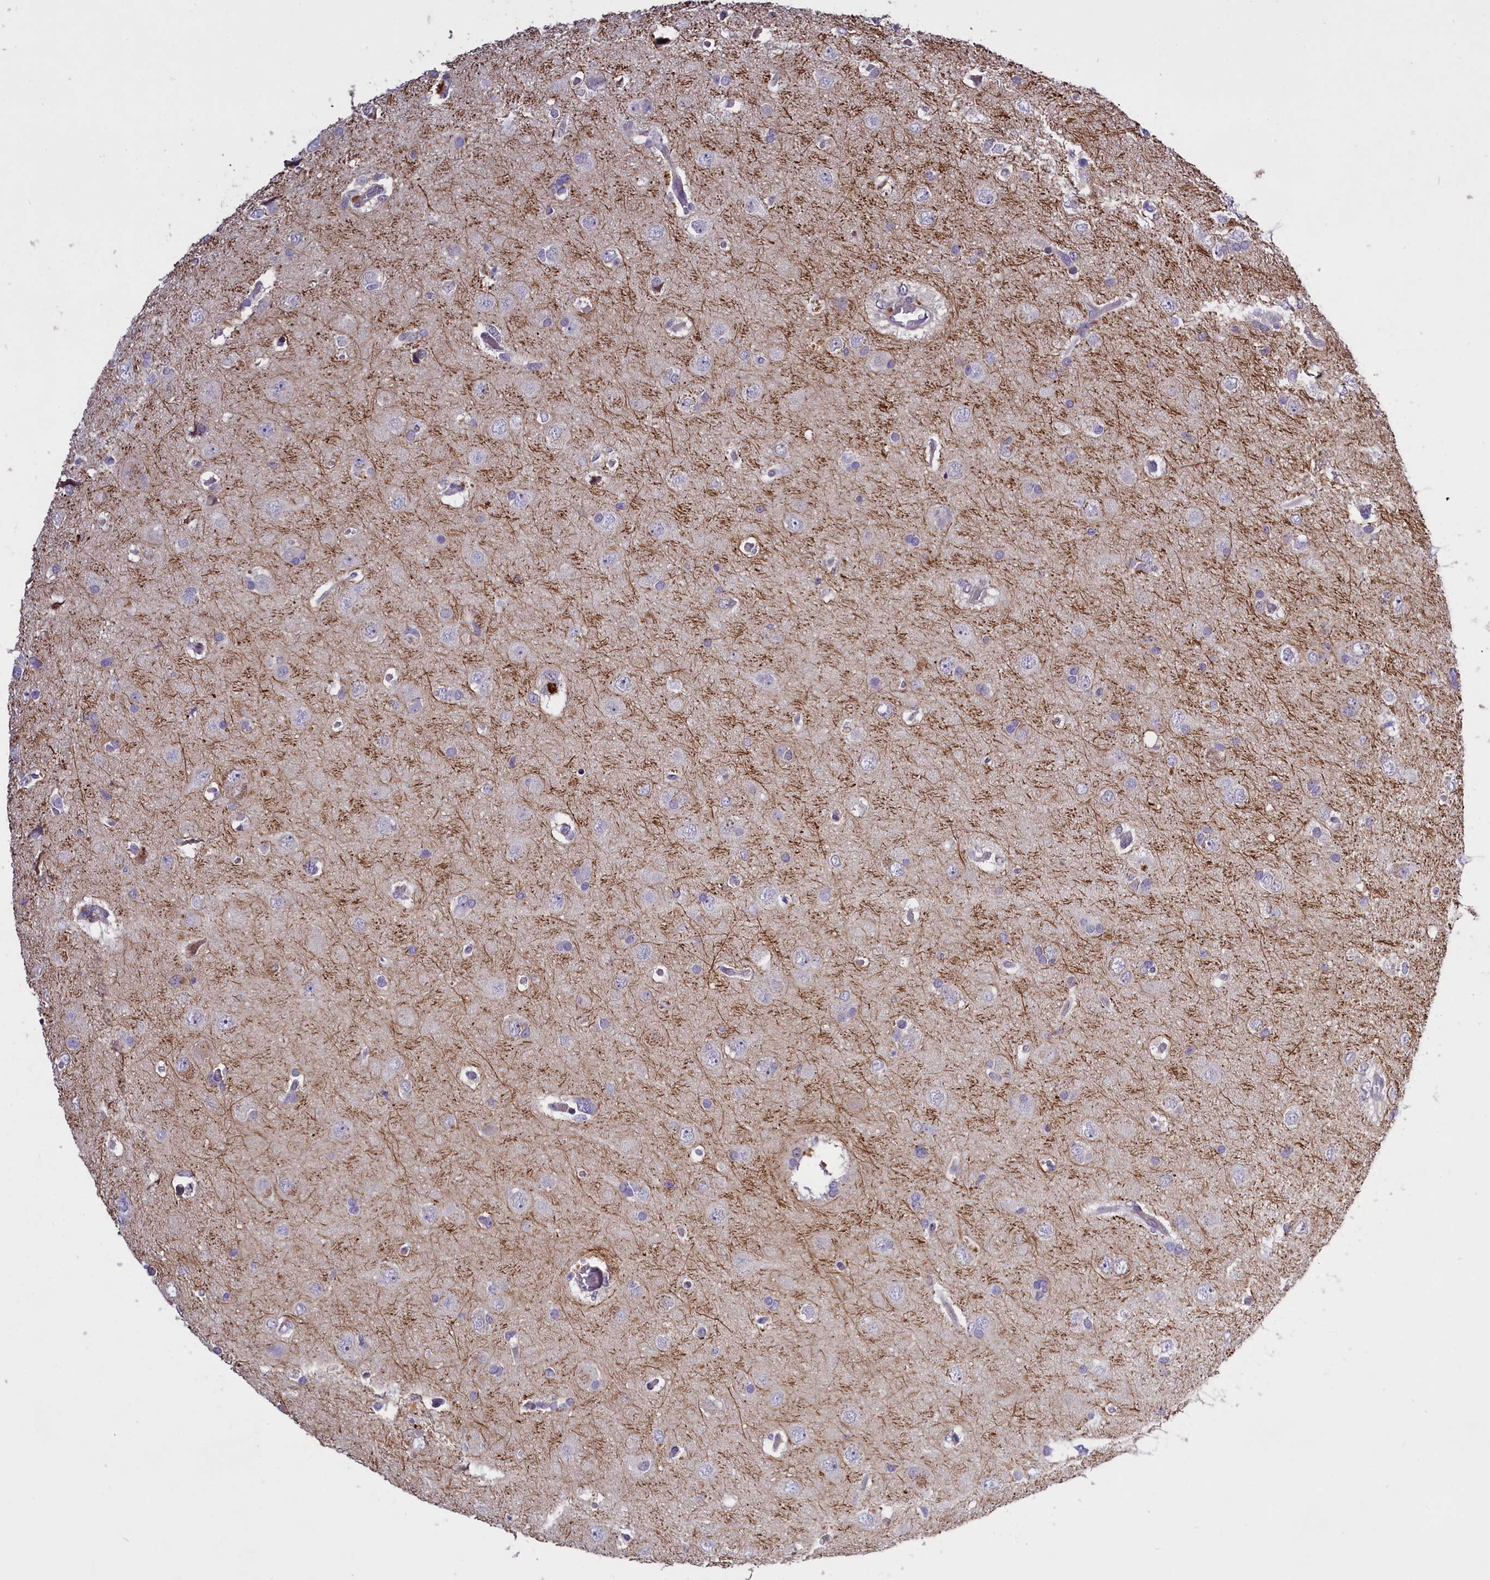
{"staining": {"intensity": "negative", "quantity": "none", "location": "none"}, "tissue": "glioma", "cell_type": "Tumor cells", "image_type": "cancer", "snomed": [{"axis": "morphology", "description": "Glioma, malignant, High grade"}, {"axis": "topography", "description": "Brain"}], "caption": "Histopathology image shows no significant protein staining in tumor cells of glioma. Nuclei are stained in blue.", "gene": "ENPP6", "patient": {"sex": "female", "age": 59}}